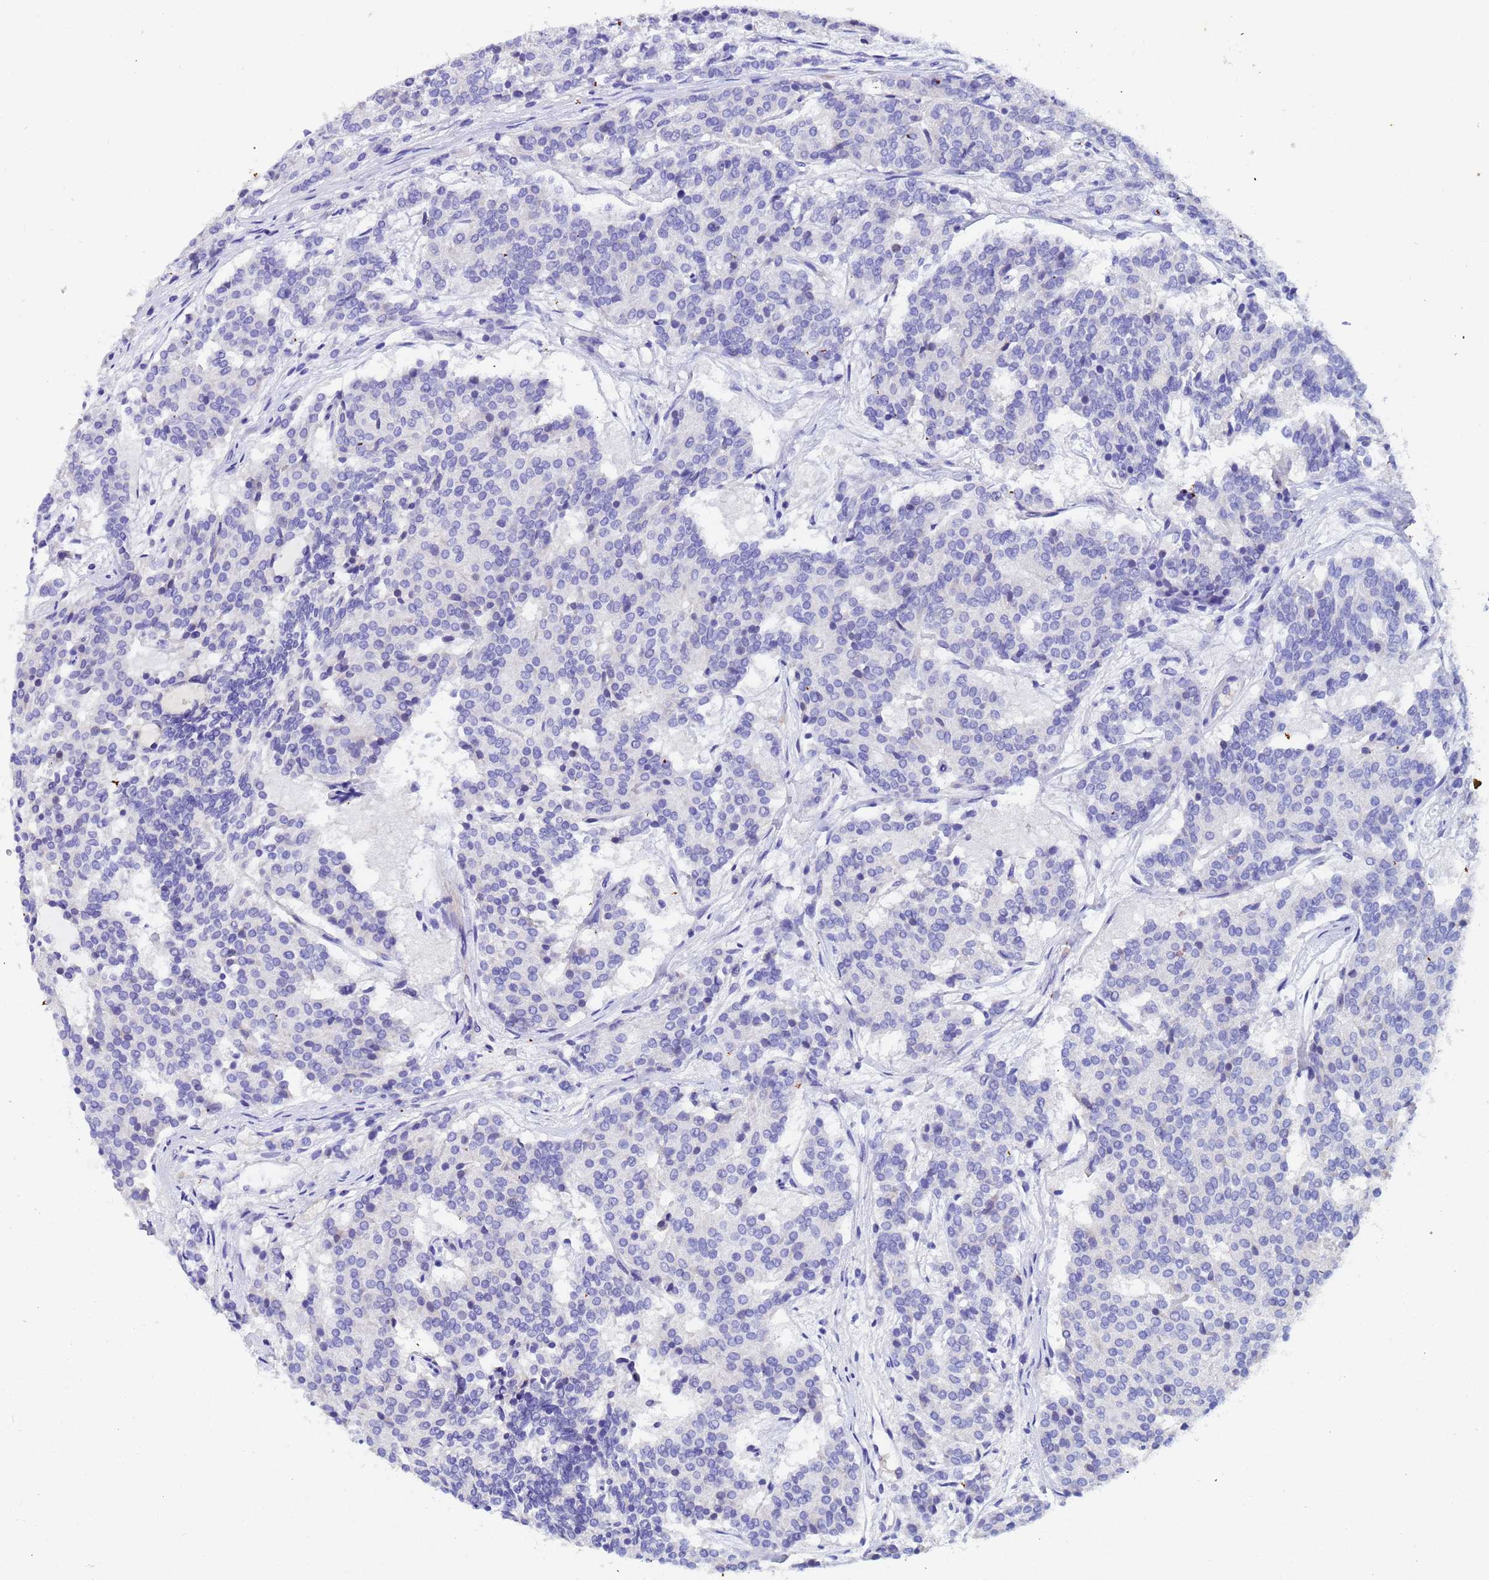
{"staining": {"intensity": "negative", "quantity": "none", "location": "none"}, "tissue": "carcinoid", "cell_type": "Tumor cells", "image_type": "cancer", "snomed": [{"axis": "morphology", "description": "Carcinoid, malignant, NOS"}, {"axis": "topography", "description": "Pancreas"}], "caption": "Immunohistochemical staining of human carcinoid (malignant) demonstrates no significant positivity in tumor cells.", "gene": "UBE2O", "patient": {"sex": "female", "age": 54}}